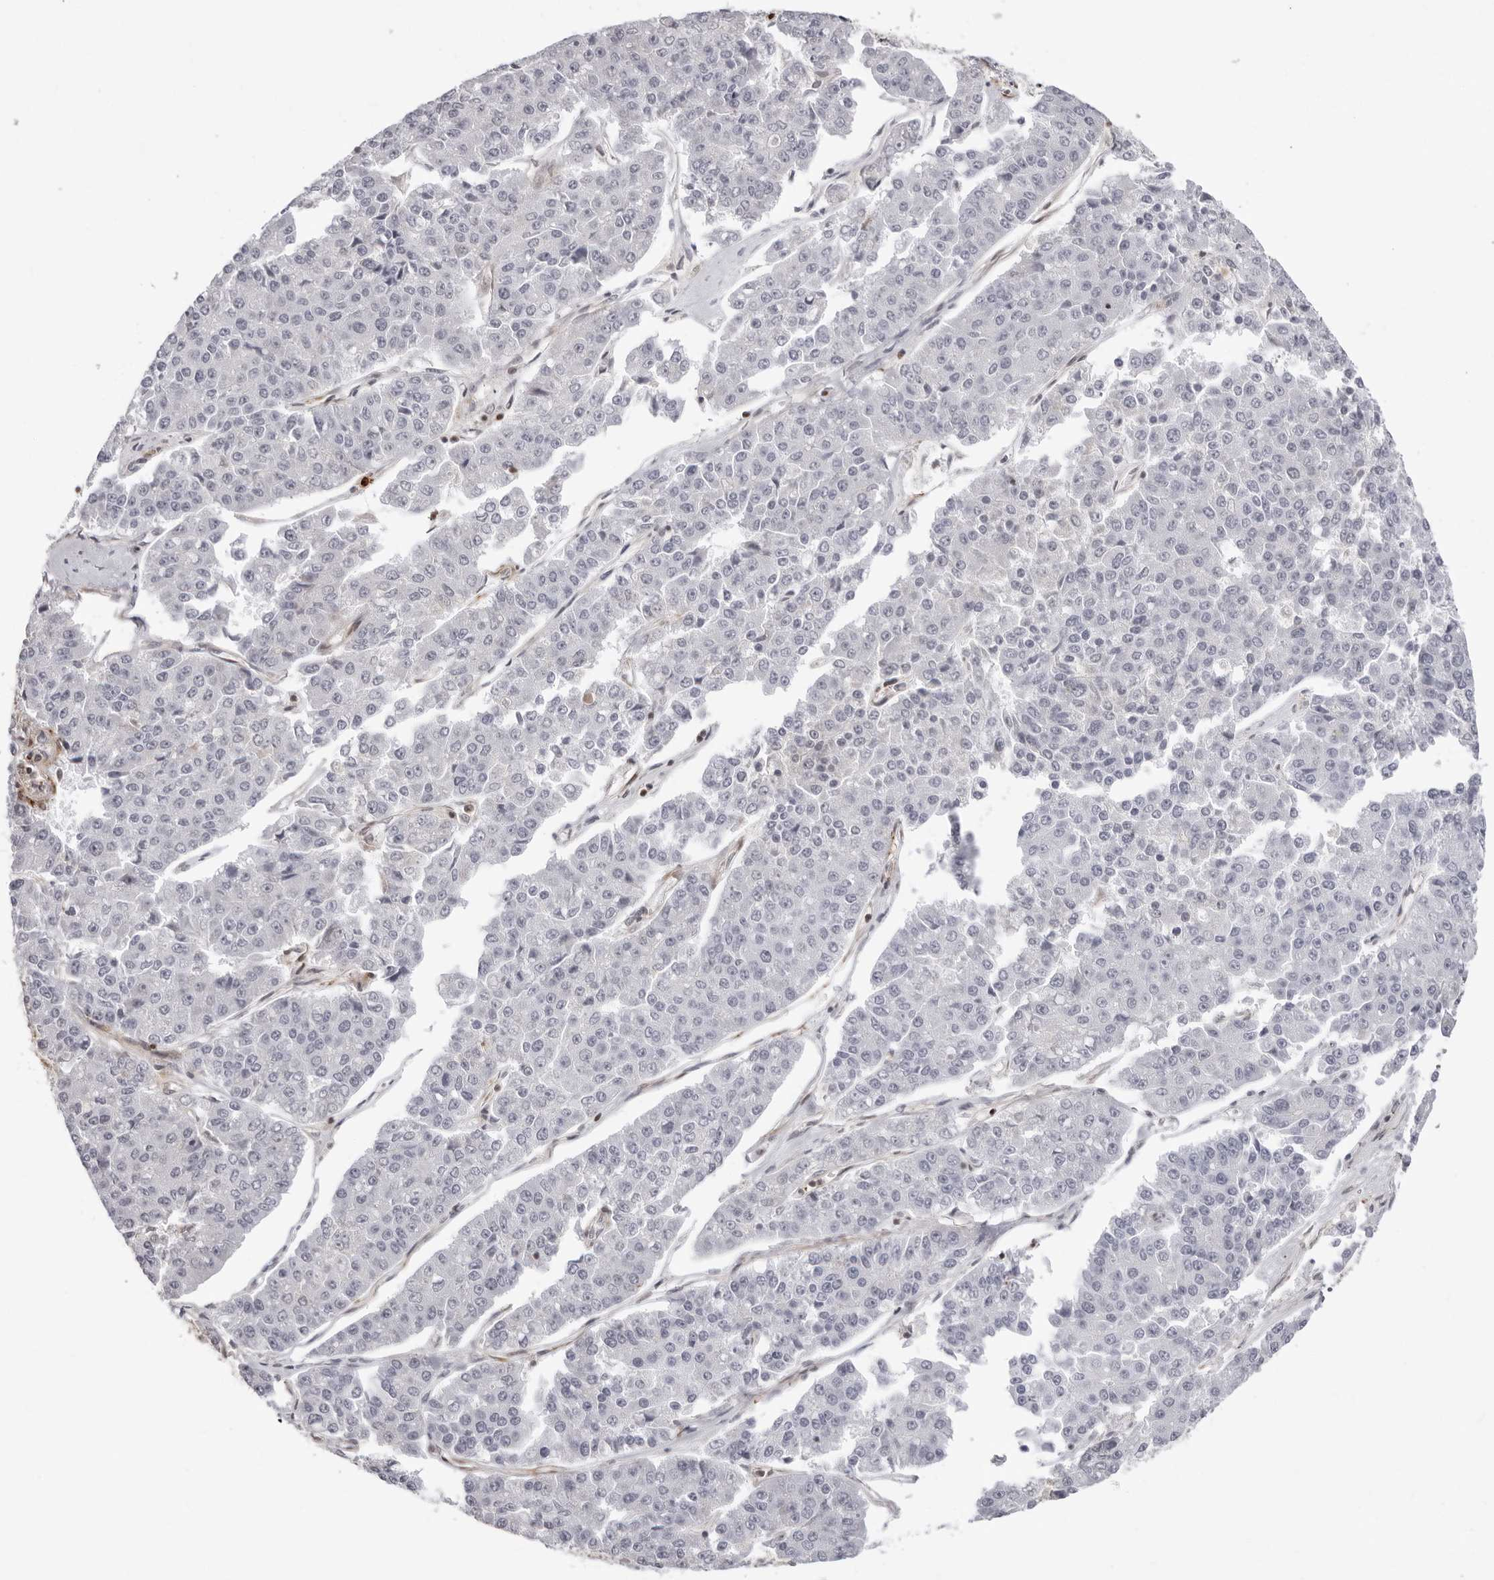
{"staining": {"intensity": "negative", "quantity": "none", "location": "none"}, "tissue": "pancreatic cancer", "cell_type": "Tumor cells", "image_type": "cancer", "snomed": [{"axis": "morphology", "description": "Adenocarcinoma, NOS"}, {"axis": "topography", "description": "Pancreas"}], "caption": "High magnification brightfield microscopy of pancreatic cancer stained with DAB (3,3'-diaminobenzidine) (brown) and counterstained with hematoxylin (blue): tumor cells show no significant expression. (DAB (3,3'-diaminobenzidine) IHC, high magnification).", "gene": "UNK", "patient": {"sex": "male", "age": 50}}